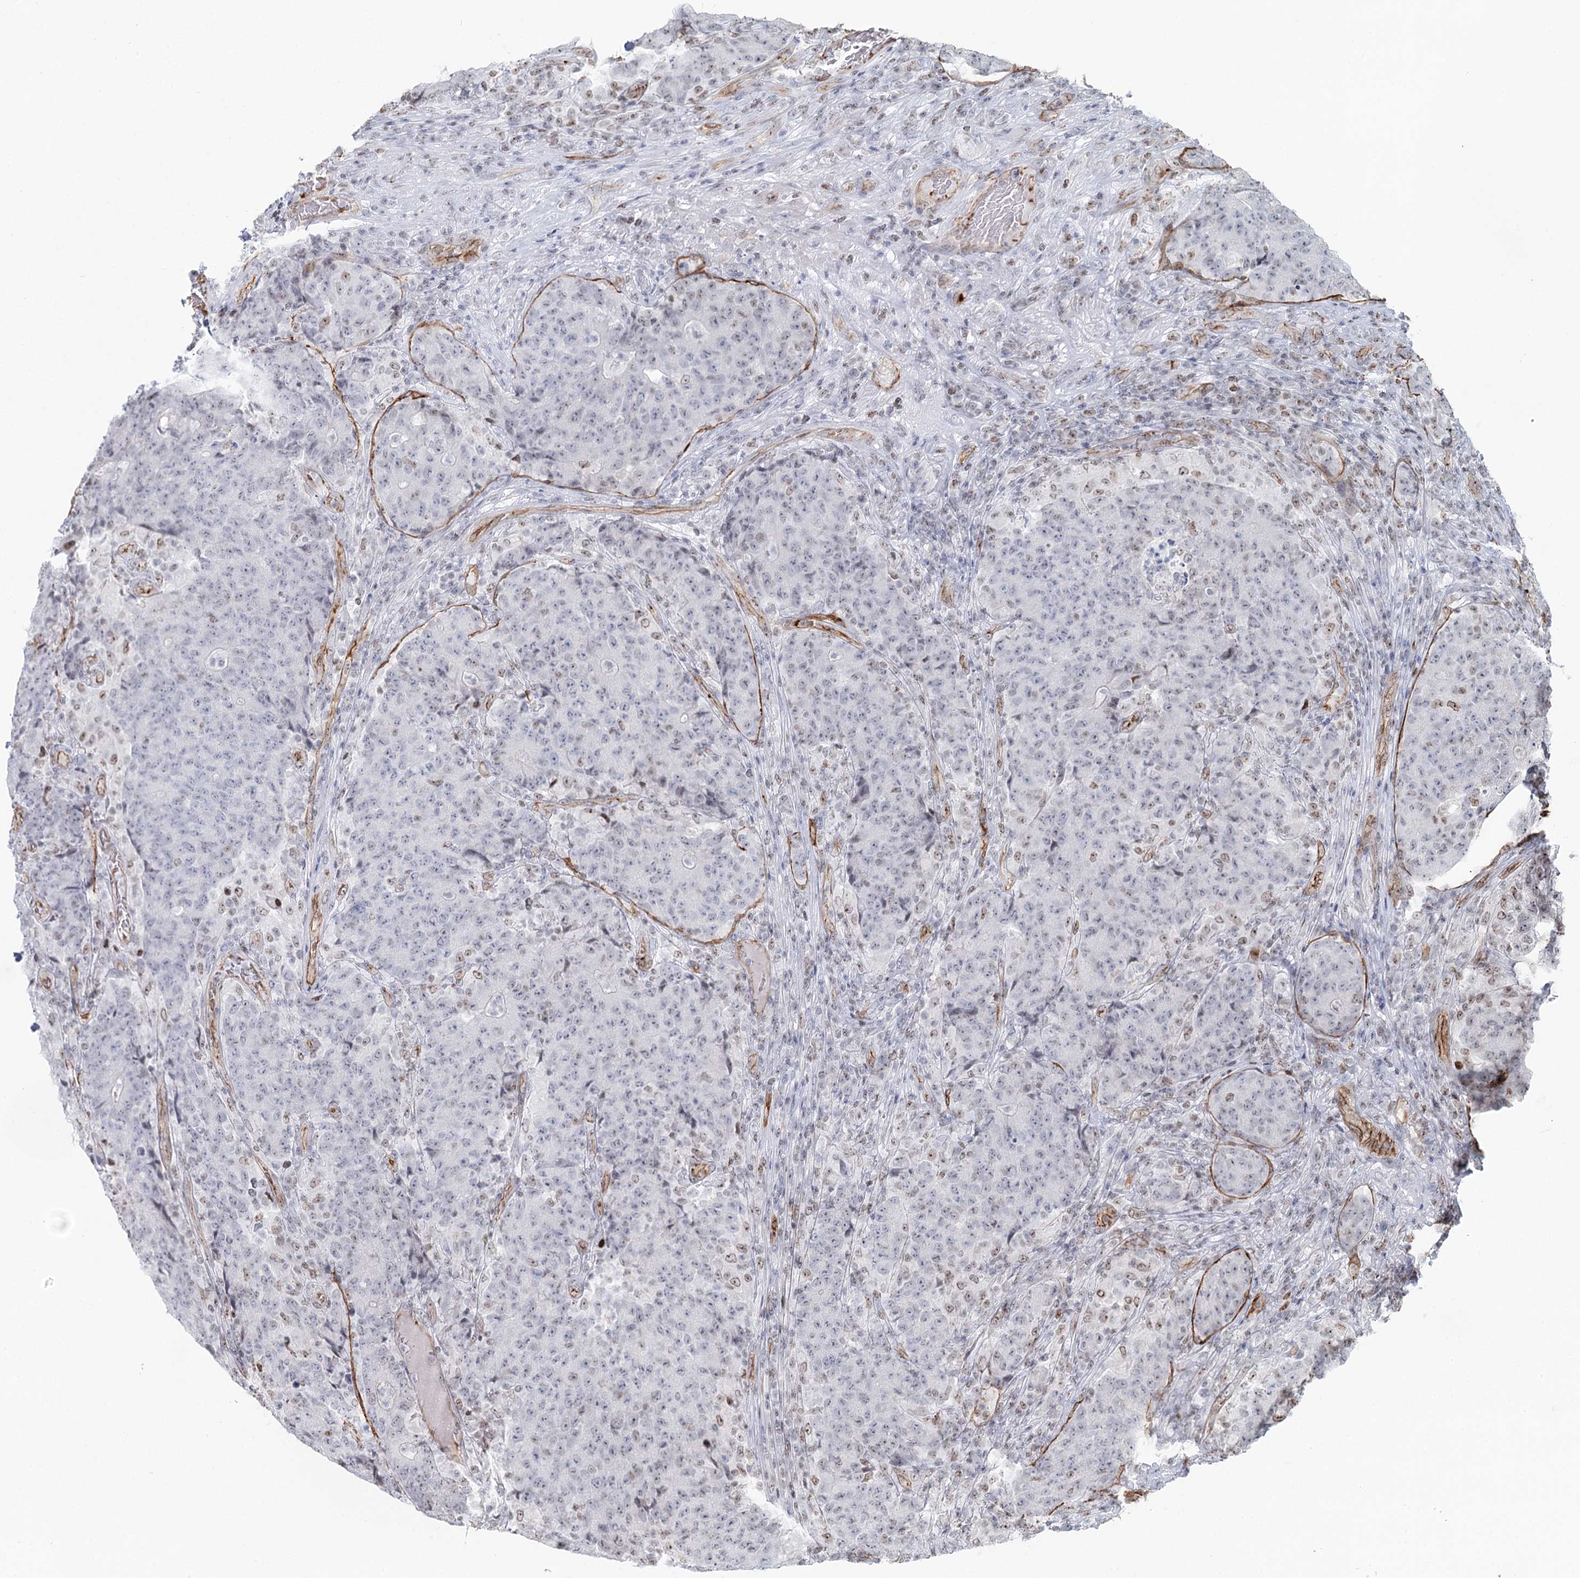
{"staining": {"intensity": "negative", "quantity": "none", "location": "none"}, "tissue": "colorectal cancer", "cell_type": "Tumor cells", "image_type": "cancer", "snomed": [{"axis": "morphology", "description": "Adenocarcinoma, NOS"}, {"axis": "topography", "description": "Colon"}], "caption": "Immunohistochemistry micrograph of human colorectal cancer stained for a protein (brown), which displays no positivity in tumor cells.", "gene": "ZFYVE28", "patient": {"sex": "female", "age": 75}}